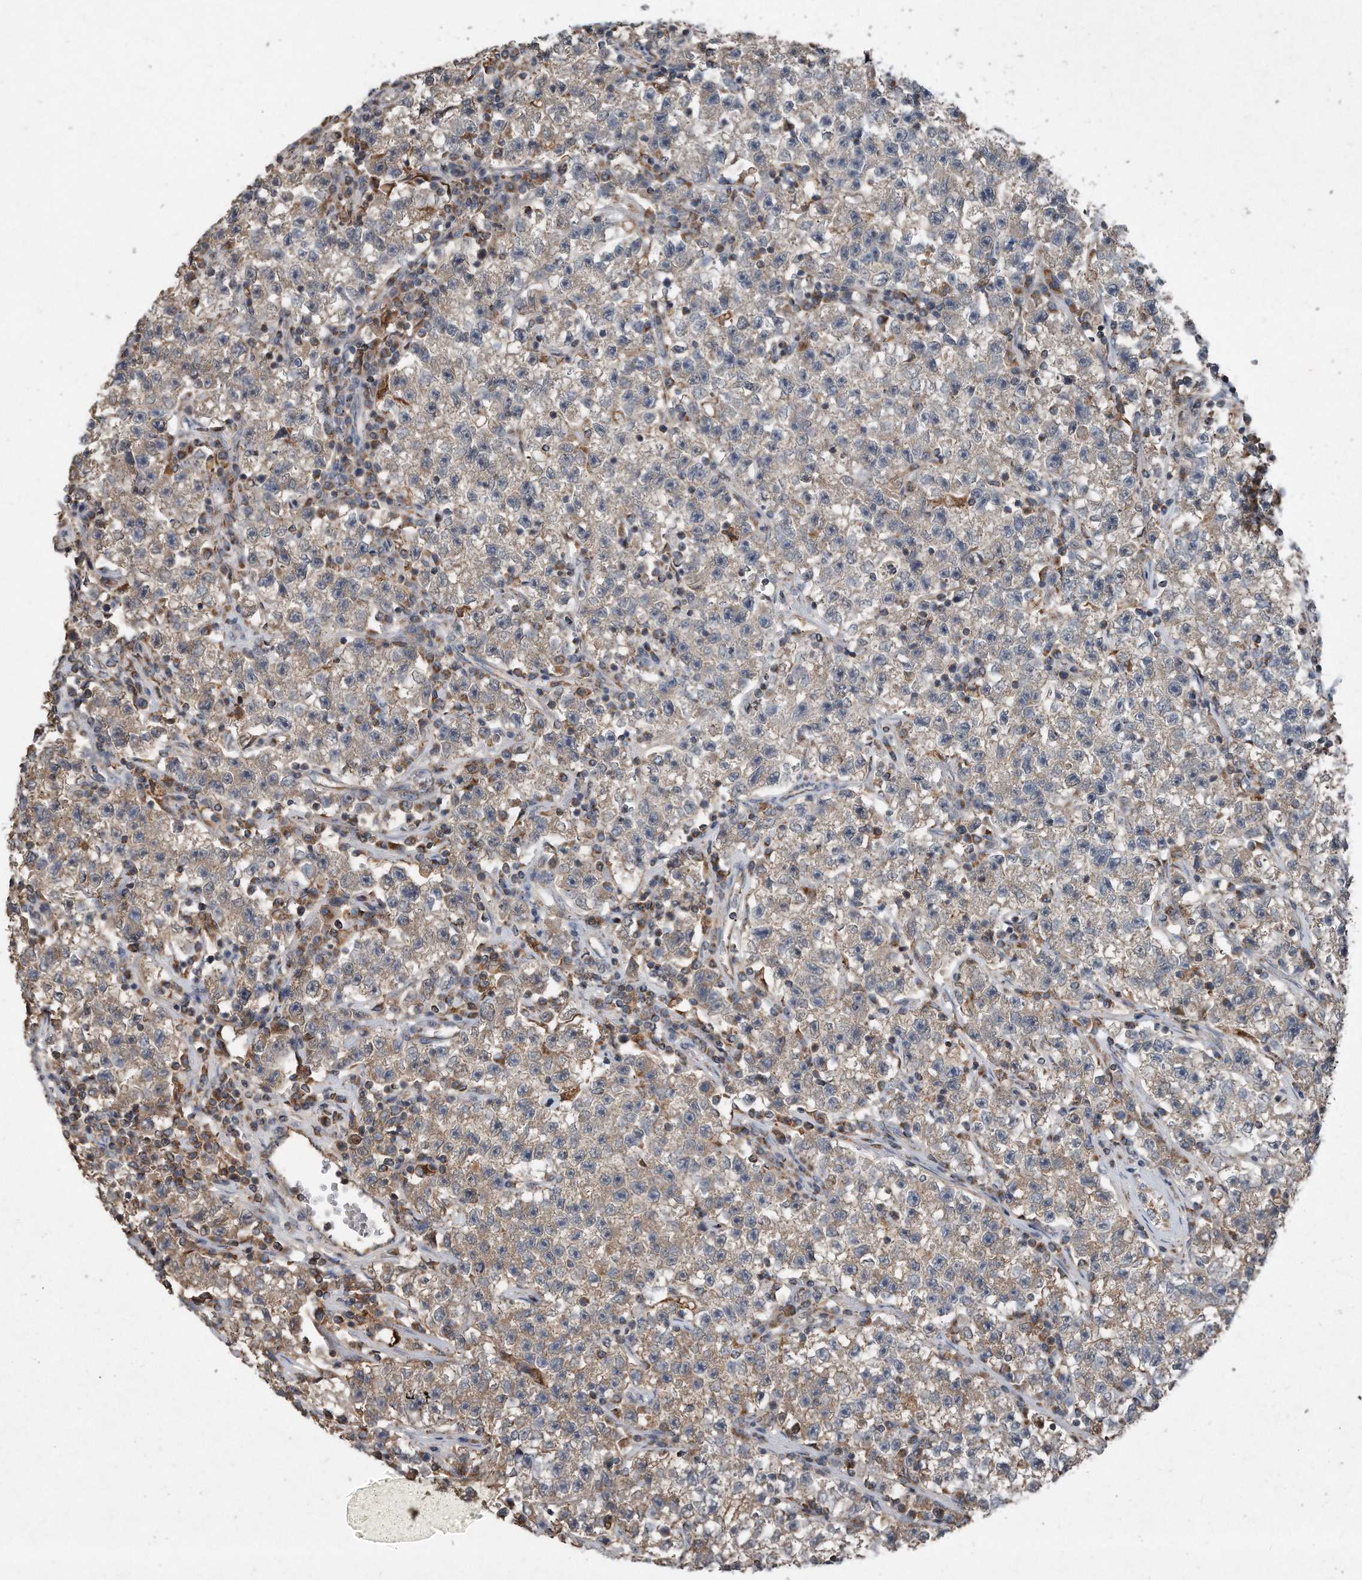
{"staining": {"intensity": "weak", "quantity": "<25%", "location": "cytoplasmic/membranous"}, "tissue": "testis cancer", "cell_type": "Tumor cells", "image_type": "cancer", "snomed": [{"axis": "morphology", "description": "Seminoma, NOS"}, {"axis": "topography", "description": "Testis"}], "caption": "Immunohistochemistry (IHC) micrograph of neoplastic tissue: human testis seminoma stained with DAB displays no significant protein expression in tumor cells. The staining was performed using DAB to visualize the protein expression in brown, while the nuclei were stained in blue with hematoxylin (Magnification: 20x).", "gene": "SDHA", "patient": {"sex": "male", "age": 22}}